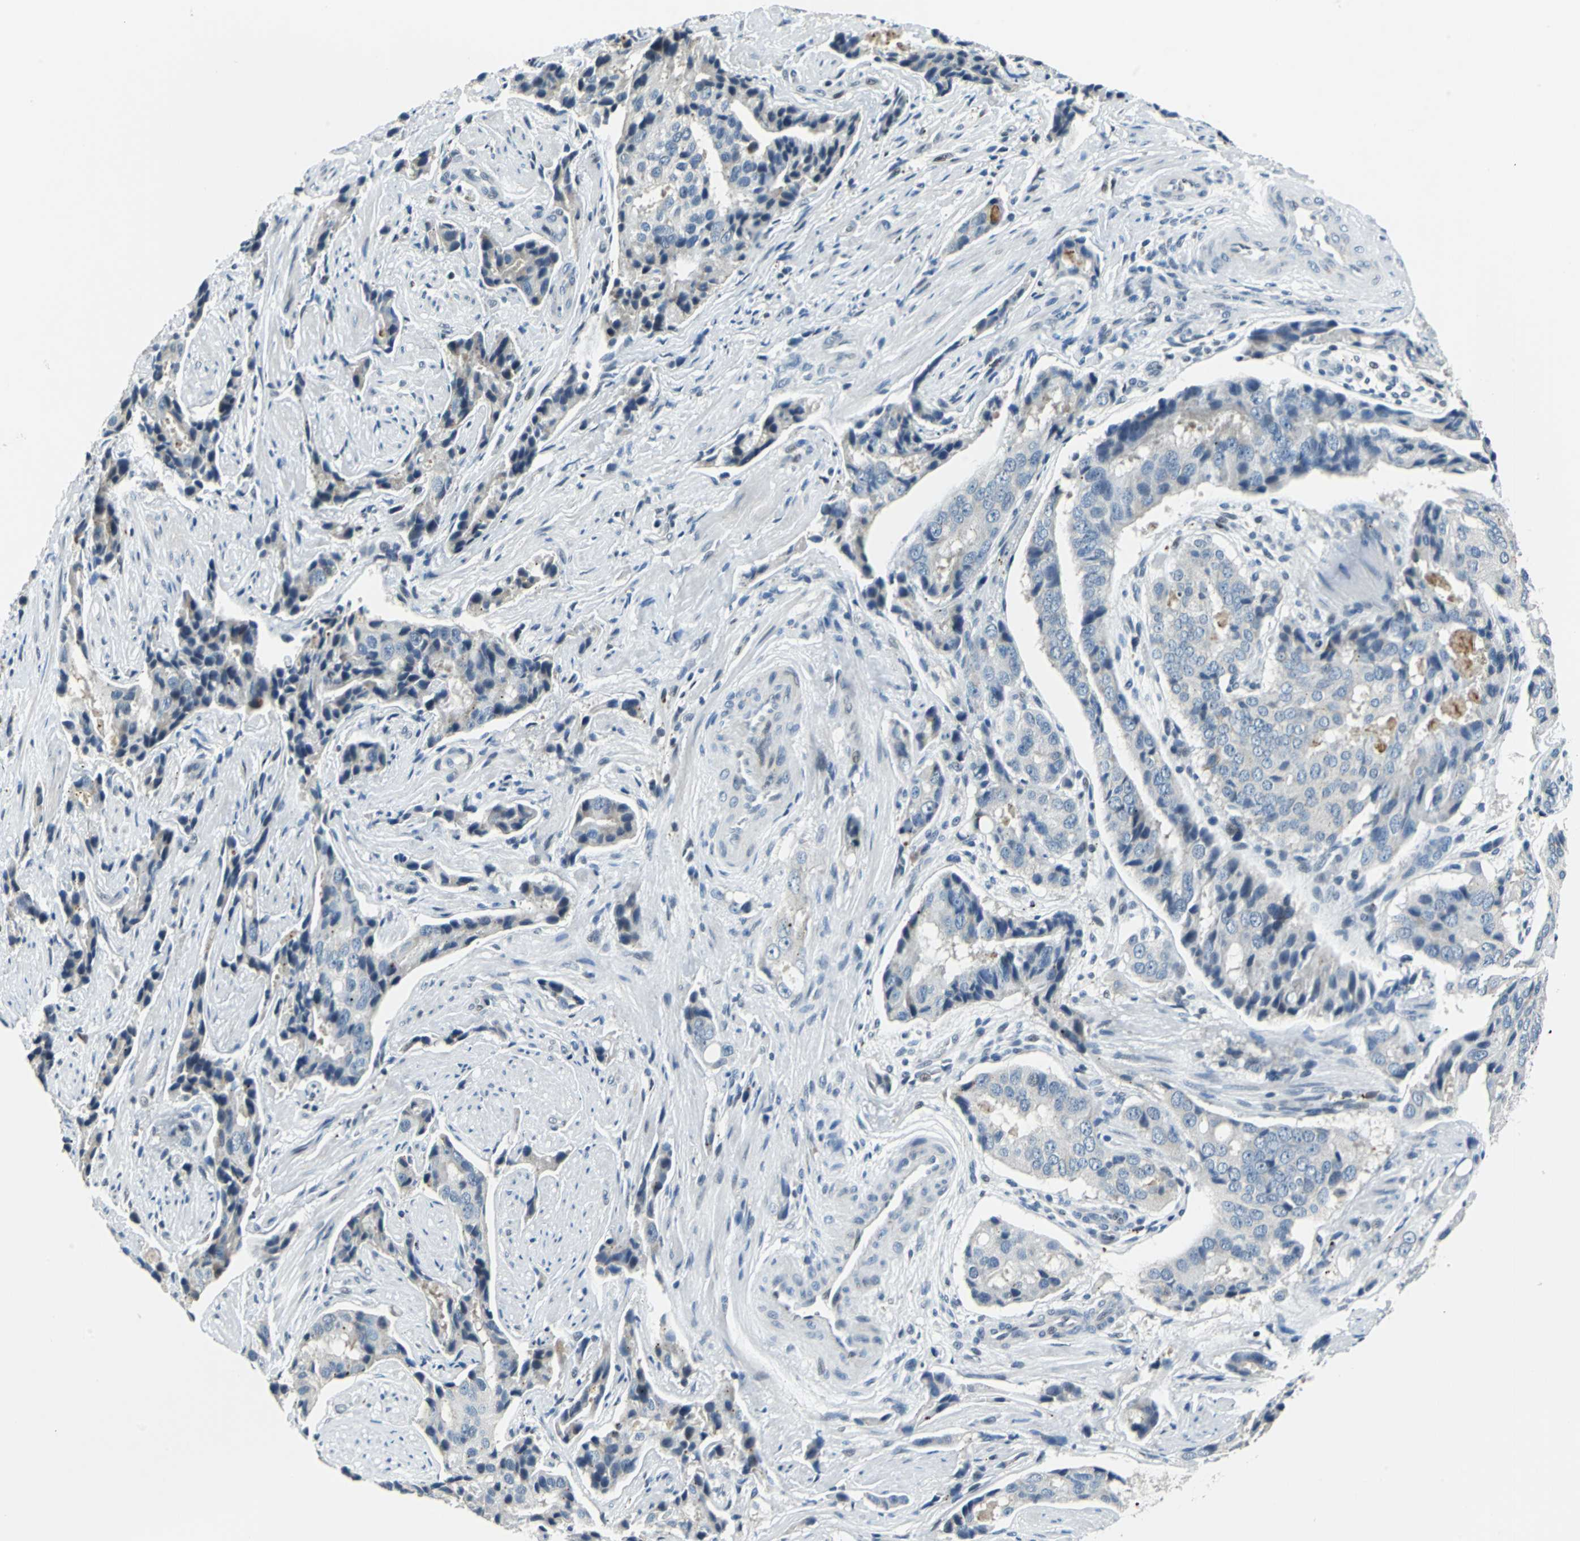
{"staining": {"intensity": "negative", "quantity": "none", "location": "none"}, "tissue": "prostate cancer", "cell_type": "Tumor cells", "image_type": "cancer", "snomed": [{"axis": "morphology", "description": "Adenocarcinoma, High grade"}, {"axis": "topography", "description": "Prostate"}], "caption": "Tumor cells are negative for brown protein staining in prostate high-grade adenocarcinoma.", "gene": "HCFC2", "patient": {"sex": "male", "age": 58}}